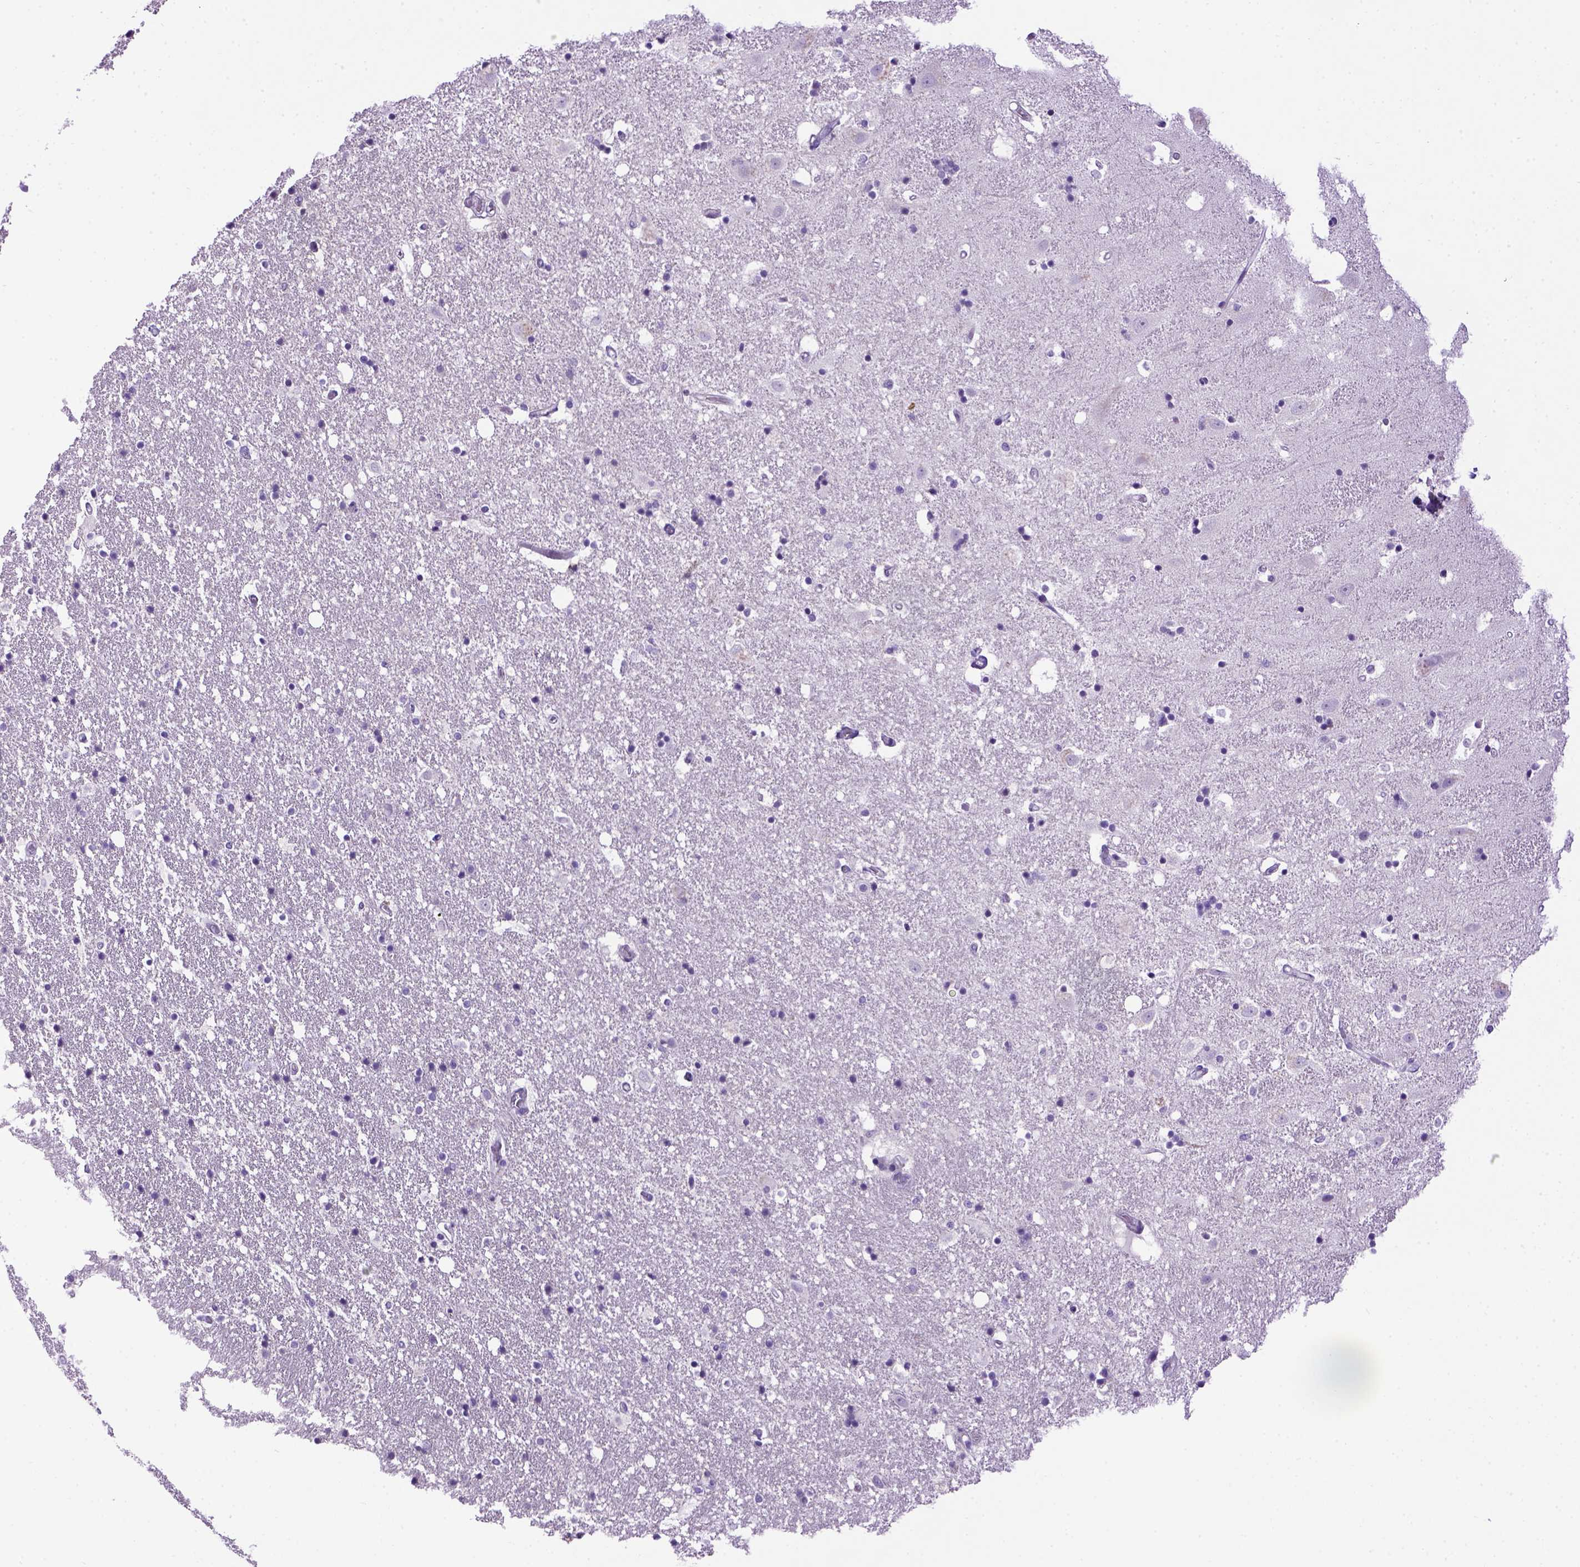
{"staining": {"intensity": "negative", "quantity": "none", "location": "none"}, "tissue": "hippocampus", "cell_type": "Glial cells", "image_type": "normal", "snomed": [{"axis": "morphology", "description": "Normal tissue, NOS"}, {"axis": "topography", "description": "Hippocampus"}], "caption": "IHC of benign hippocampus reveals no positivity in glial cells. (DAB (3,3'-diaminobenzidine) immunohistochemistry (IHC) visualized using brightfield microscopy, high magnification).", "gene": "CDH1", "patient": {"sex": "male", "age": 49}}